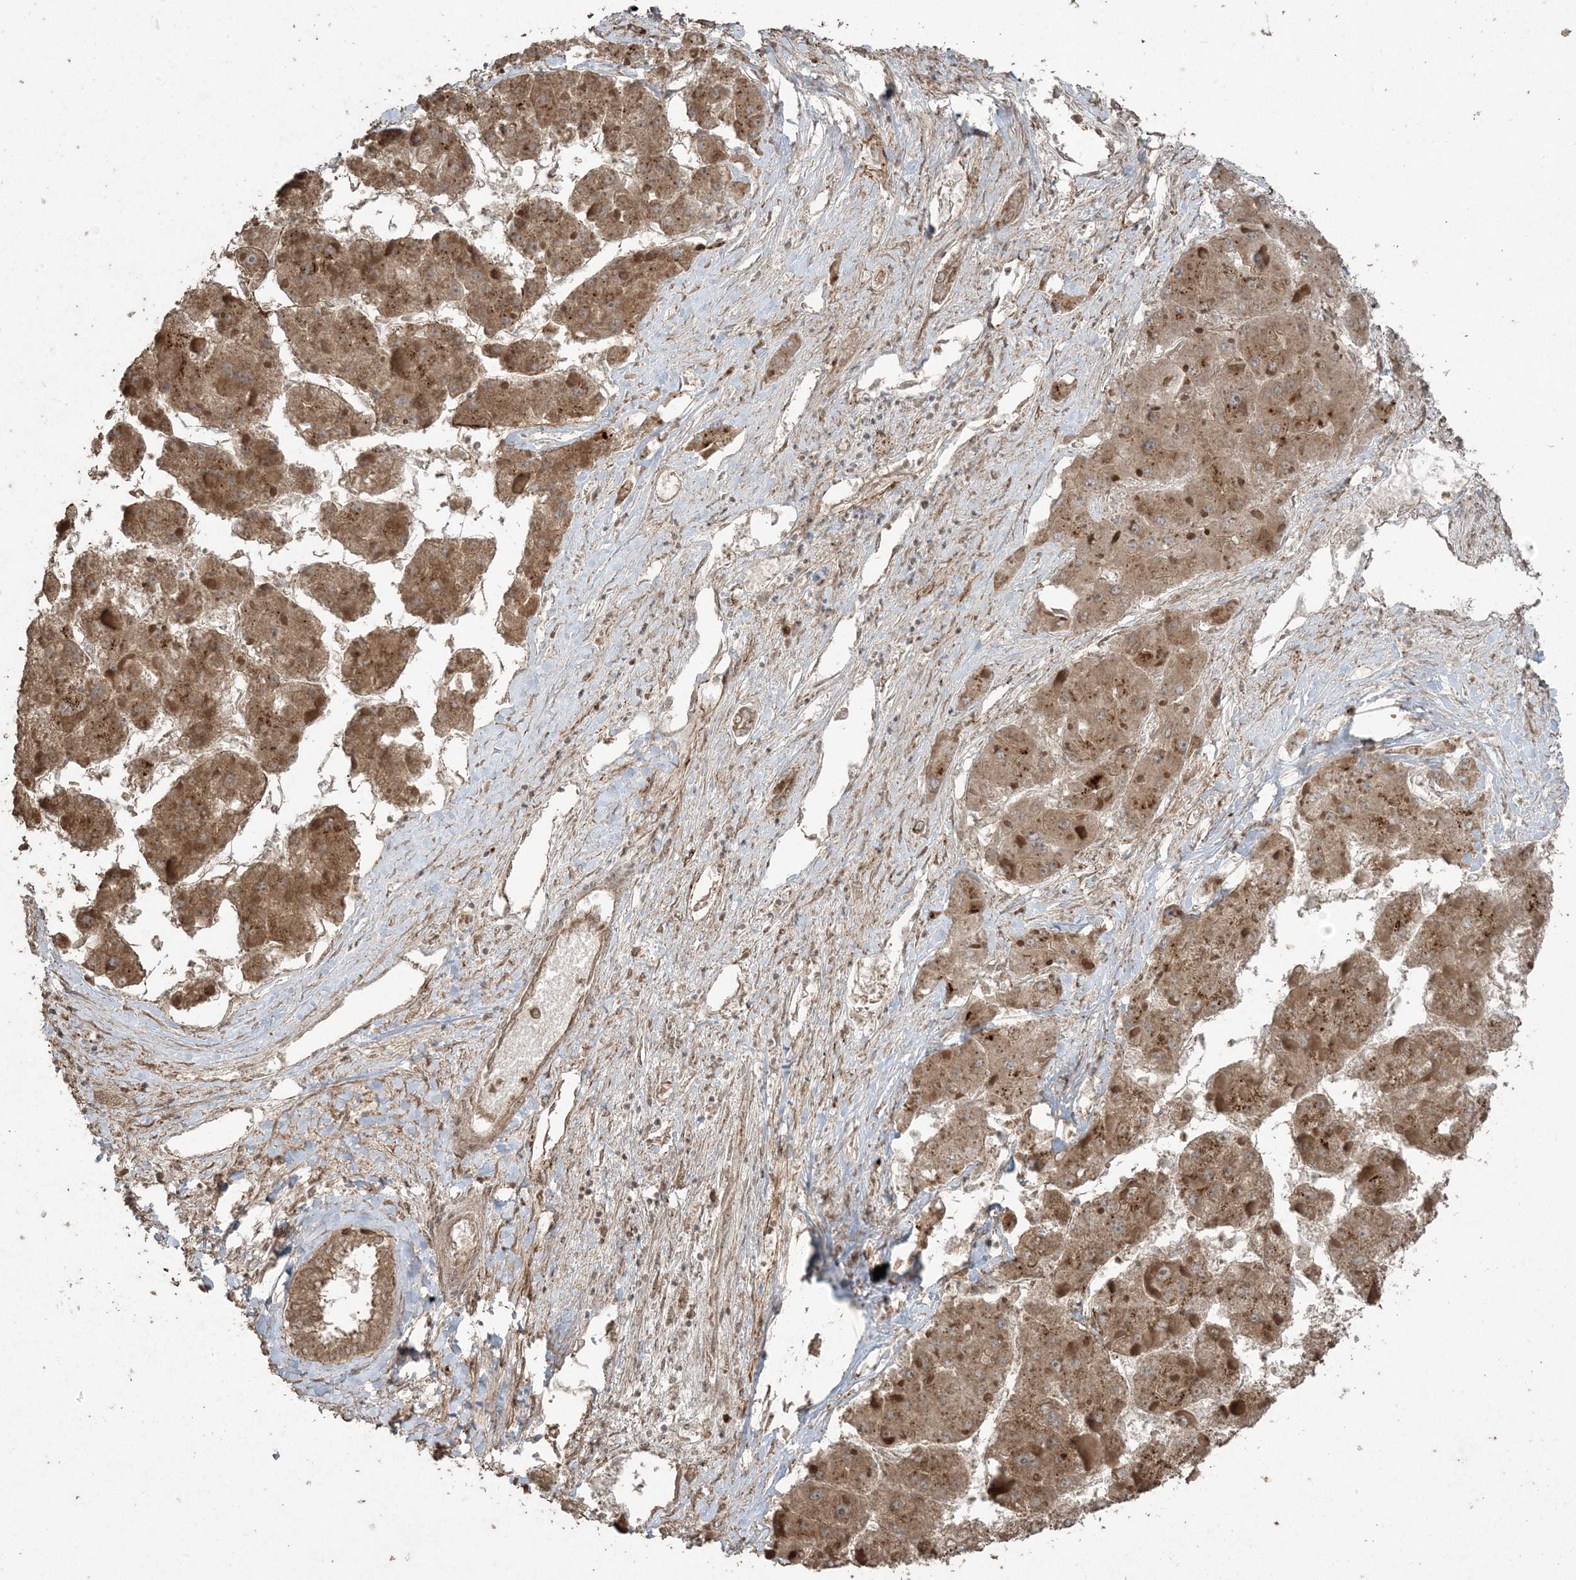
{"staining": {"intensity": "moderate", "quantity": ">75%", "location": "cytoplasmic/membranous"}, "tissue": "liver cancer", "cell_type": "Tumor cells", "image_type": "cancer", "snomed": [{"axis": "morphology", "description": "Carcinoma, Hepatocellular, NOS"}, {"axis": "topography", "description": "Liver"}], "caption": "Hepatocellular carcinoma (liver) tissue exhibits moderate cytoplasmic/membranous positivity in approximately >75% of tumor cells, visualized by immunohistochemistry. (DAB IHC, brown staining for protein, blue staining for nuclei).", "gene": "DDX19B", "patient": {"sex": "female", "age": 73}}